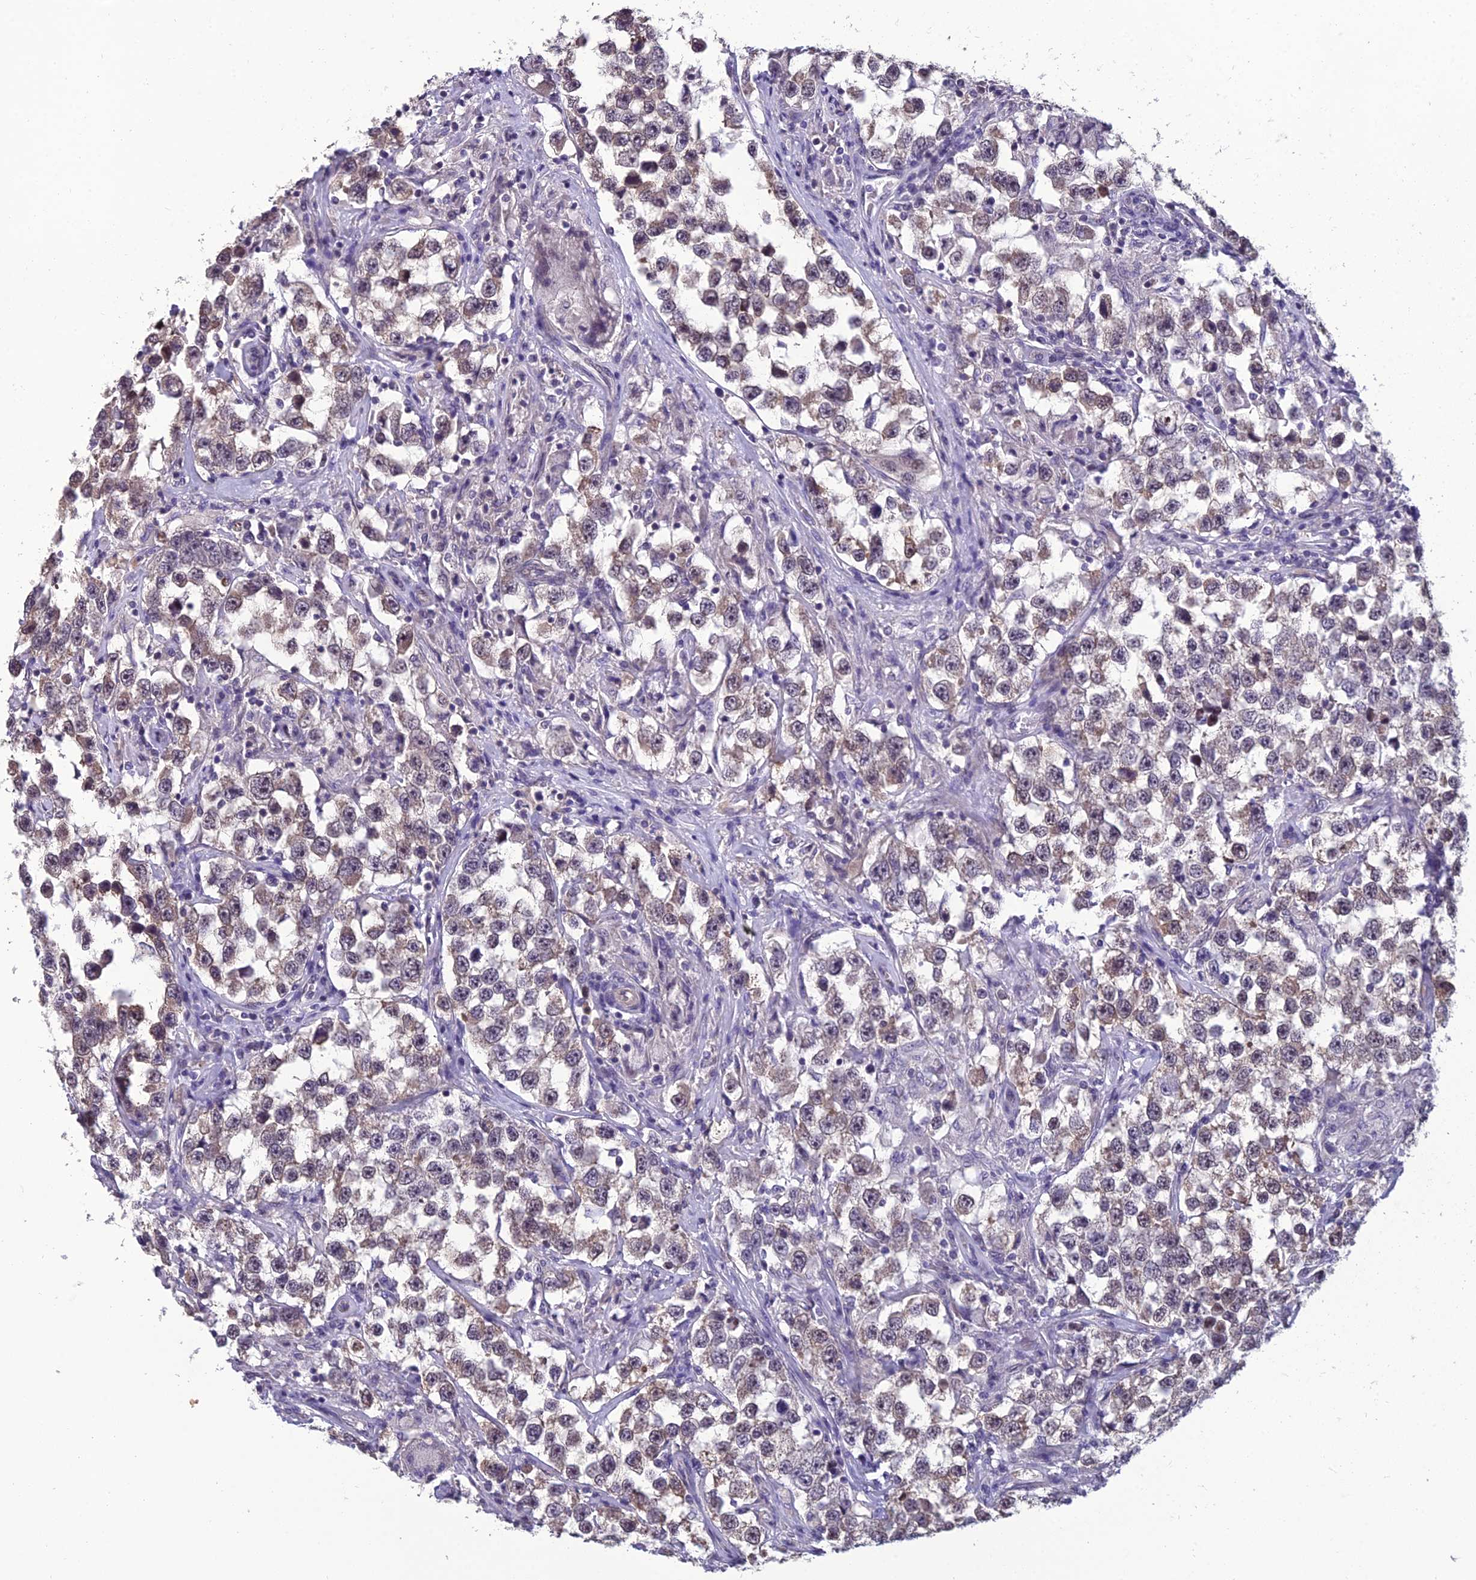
{"staining": {"intensity": "weak", "quantity": ">75%", "location": "cytoplasmic/membranous,nuclear"}, "tissue": "testis cancer", "cell_type": "Tumor cells", "image_type": "cancer", "snomed": [{"axis": "morphology", "description": "Seminoma, NOS"}, {"axis": "topography", "description": "Testis"}], "caption": "High-magnification brightfield microscopy of testis cancer (seminoma) stained with DAB (brown) and counterstained with hematoxylin (blue). tumor cells exhibit weak cytoplasmic/membranous and nuclear expression is identified in about>75% of cells. Using DAB (brown) and hematoxylin (blue) stains, captured at high magnification using brightfield microscopy.", "gene": "GRWD1", "patient": {"sex": "male", "age": 46}}